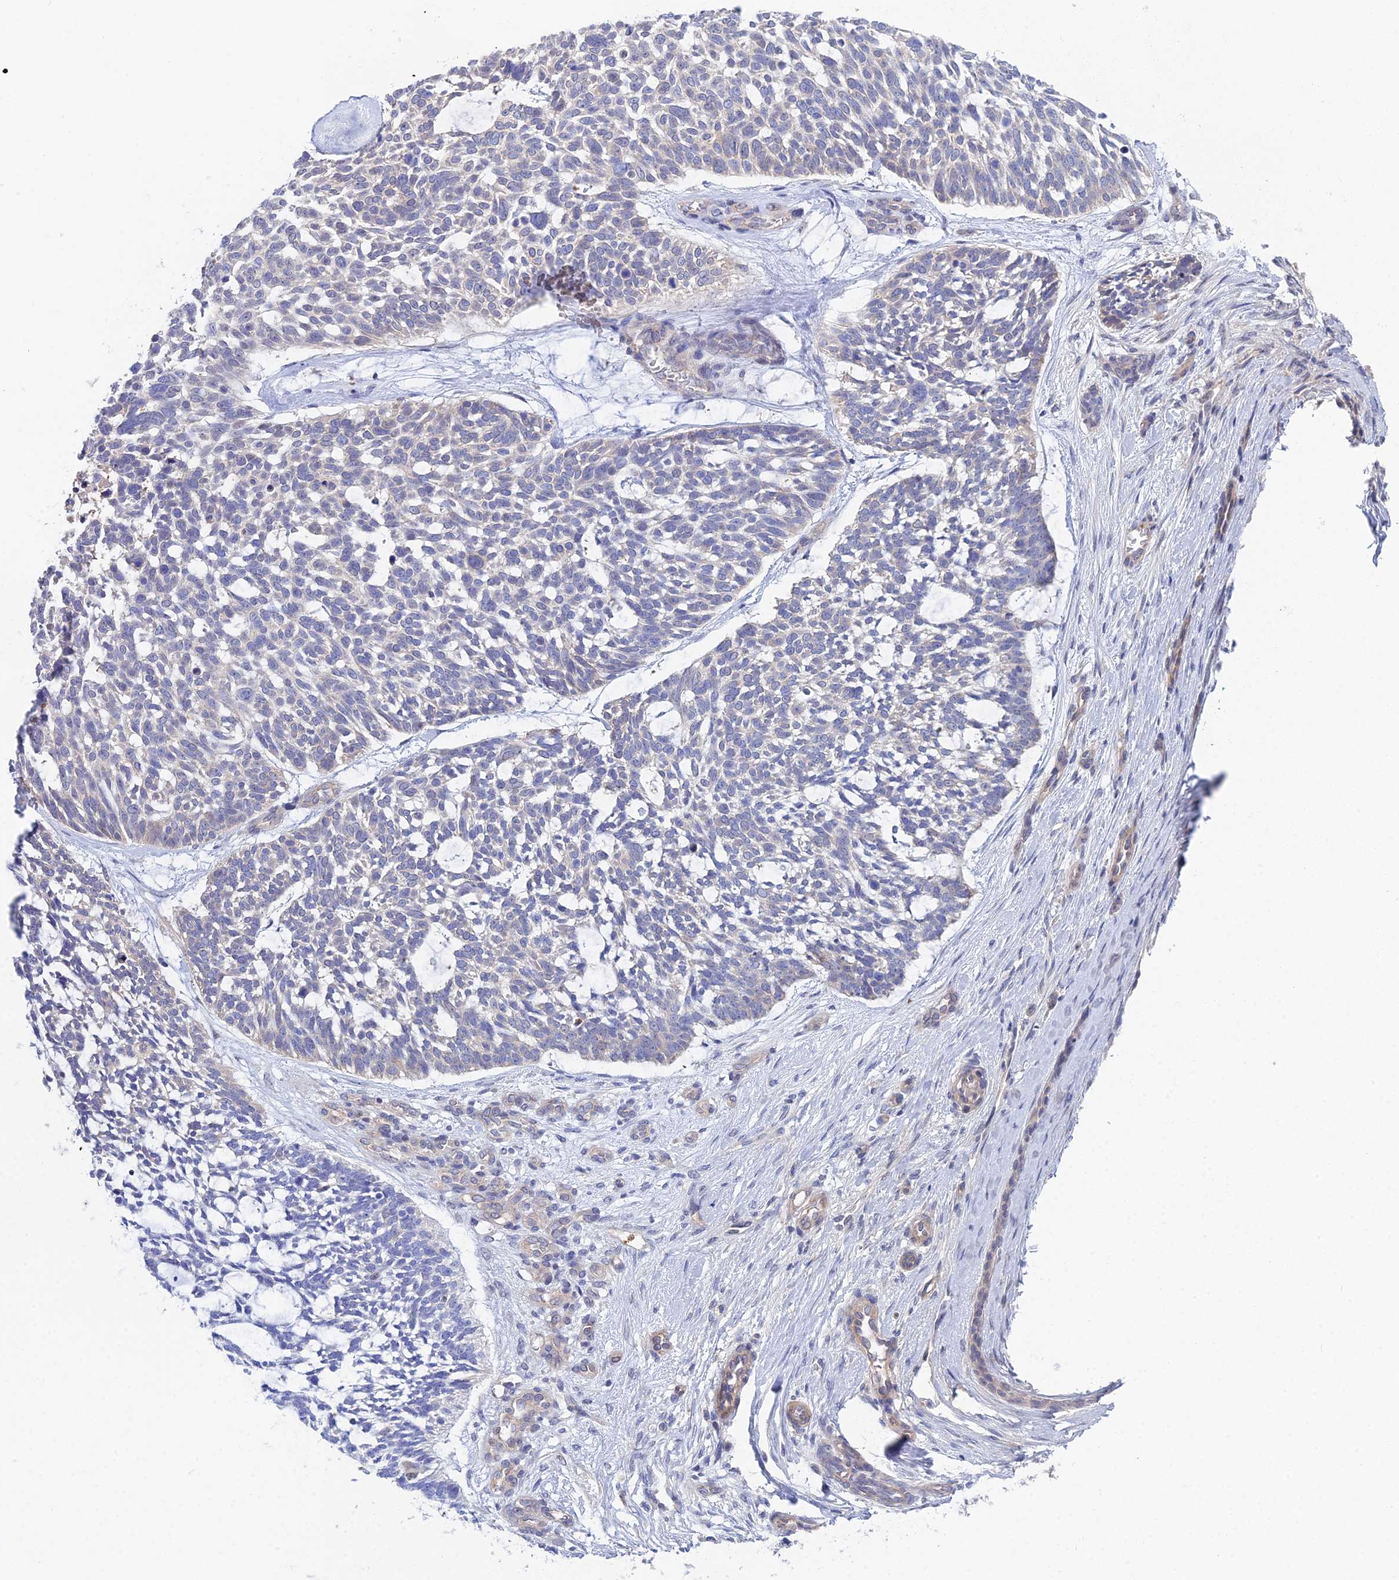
{"staining": {"intensity": "negative", "quantity": "none", "location": "none"}, "tissue": "skin cancer", "cell_type": "Tumor cells", "image_type": "cancer", "snomed": [{"axis": "morphology", "description": "Basal cell carcinoma"}, {"axis": "topography", "description": "Skin"}], "caption": "Skin cancer stained for a protein using IHC exhibits no expression tumor cells.", "gene": "DNAH14", "patient": {"sex": "male", "age": 88}}